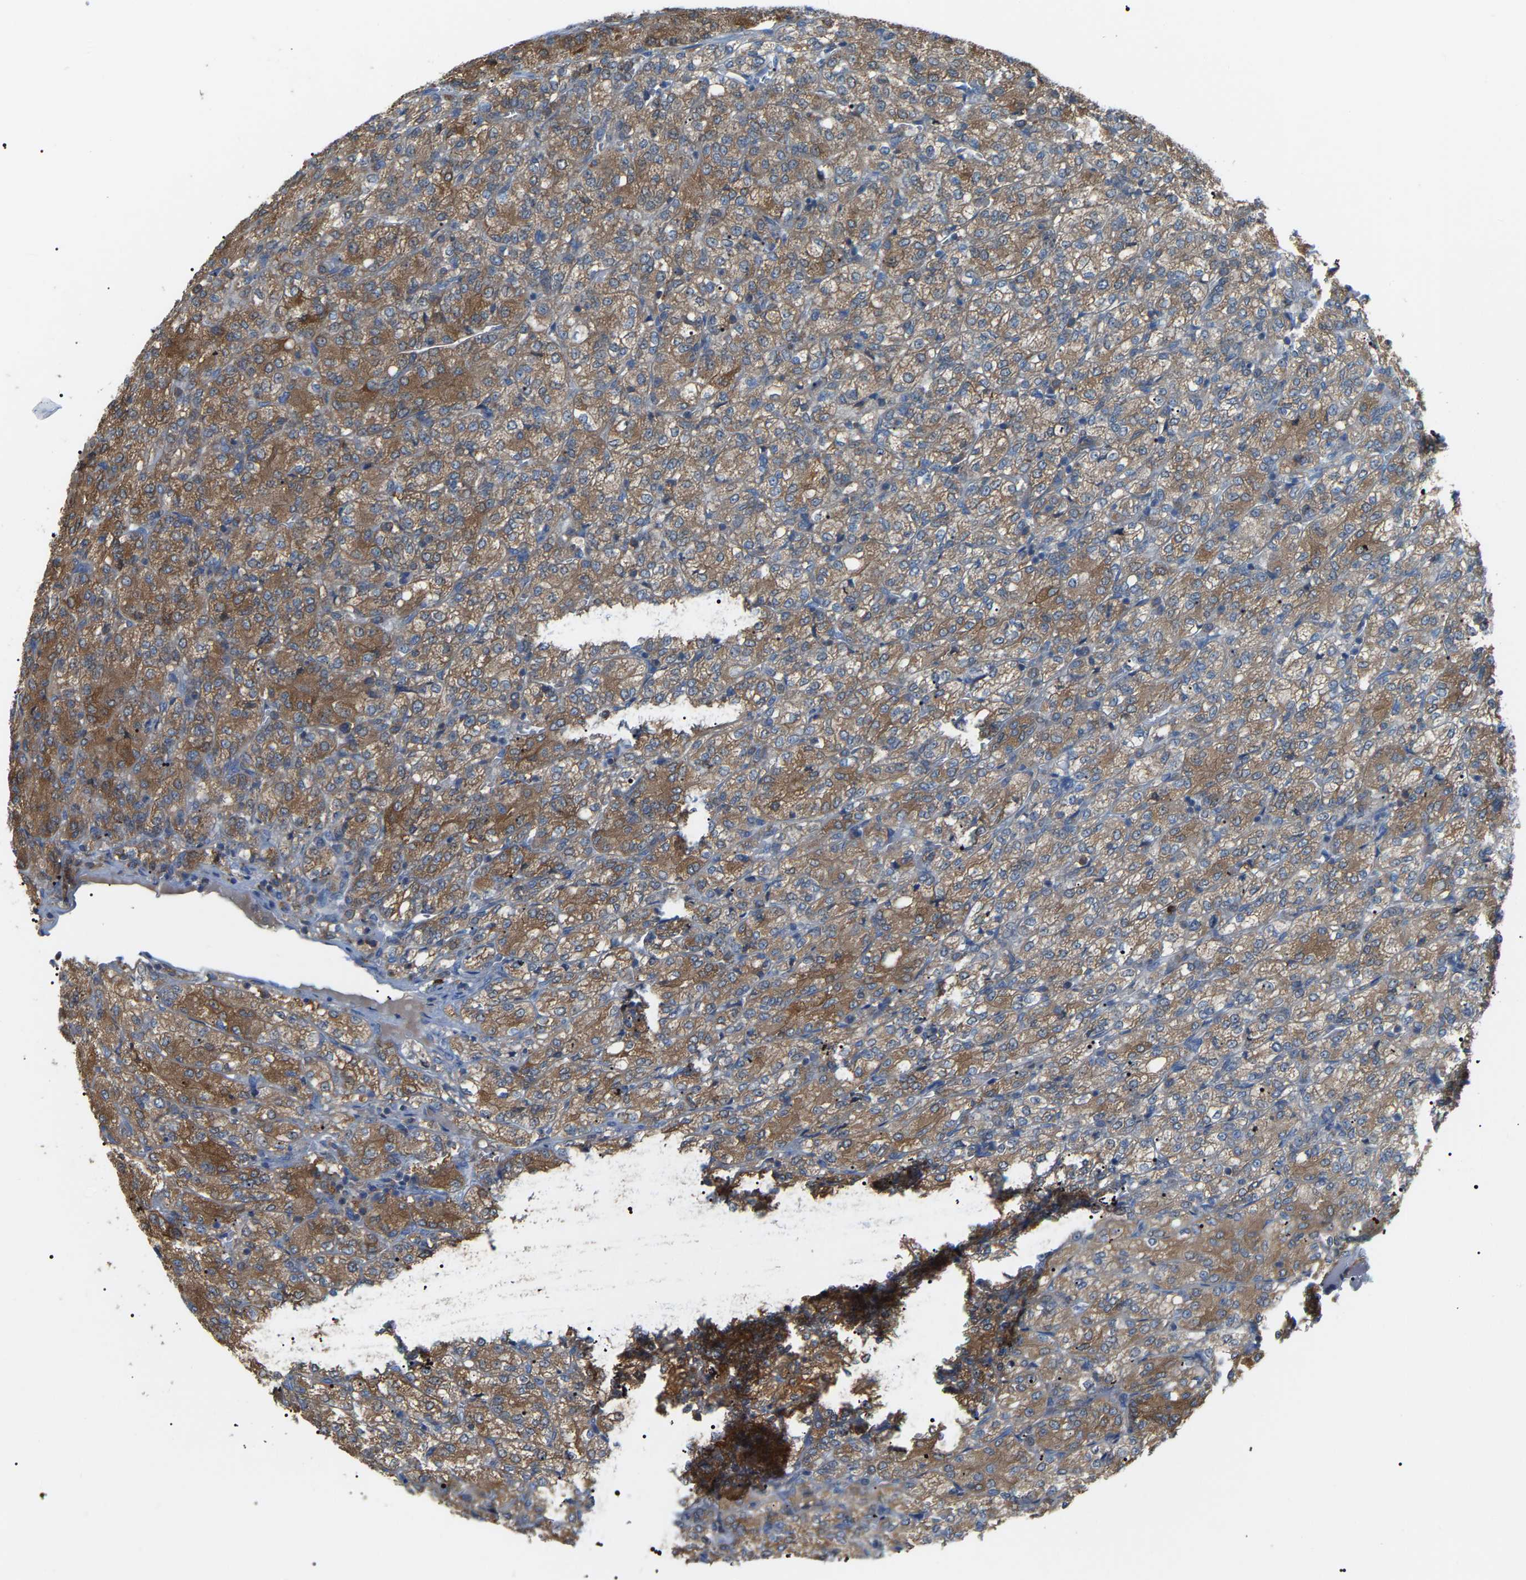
{"staining": {"intensity": "moderate", "quantity": ">75%", "location": "cytoplasmic/membranous"}, "tissue": "renal cancer", "cell_type": "Tumor cells", "image_type": "cancer", "snomed": [{"axis": "morphology", "description": "Adenocarcinoma, NOS"}, {"axis": "topography", "description": "Kidney"}], "caption": "Immunohistochemistry of renal cancer (adenocarcinoma) exhibits medium levels of moderate cytoplasmic/membranous expression in about >75% of tumor cells.", "gene": "CROT", "patient": {"sex": "male", "age": 77}}